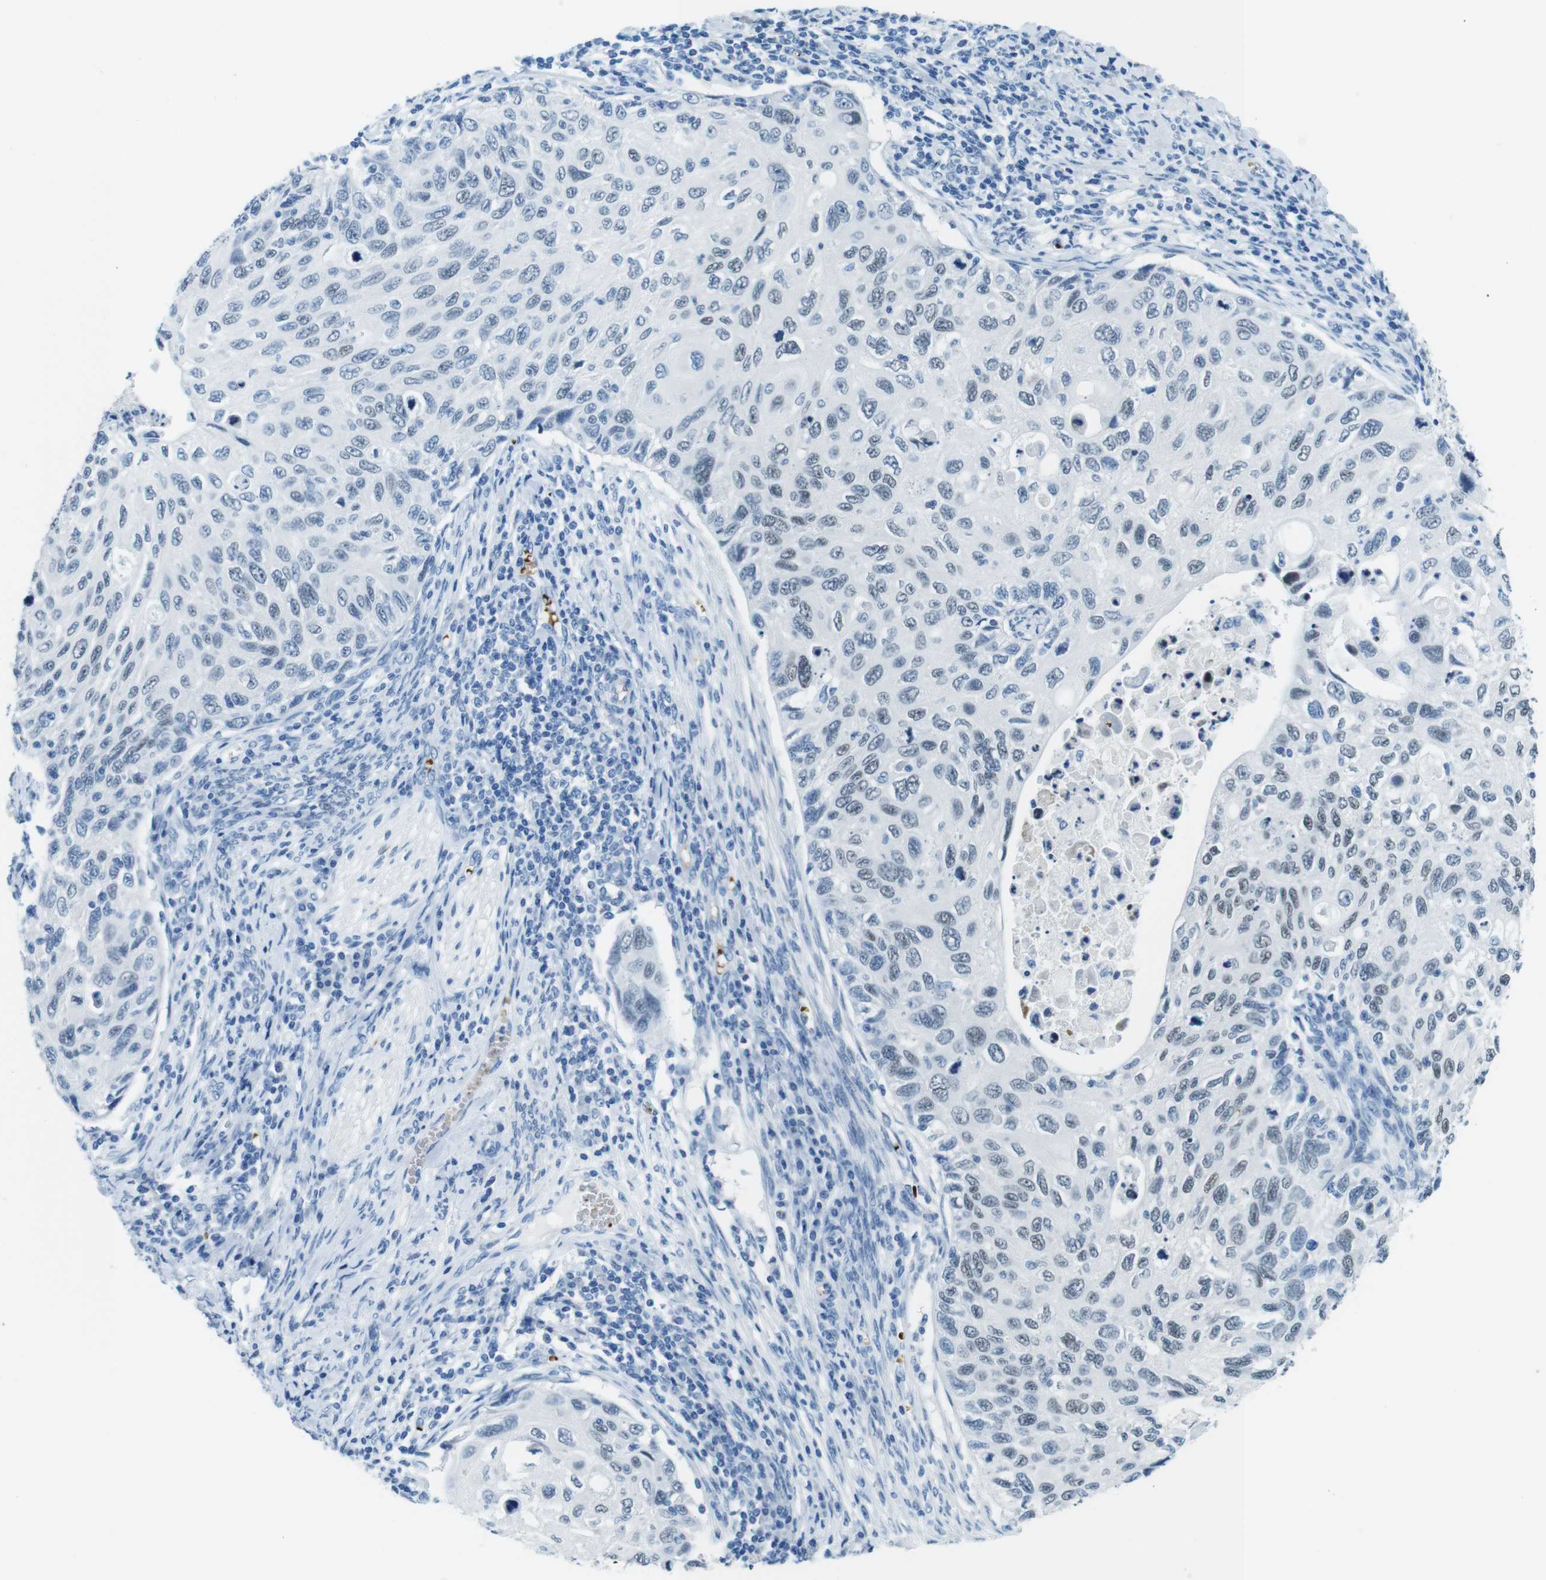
{"staining": {"intensity": "weak", "quantity": "25%-75%", "location": "nuclear"}, "tissue": "cervical cancer", "cell_type": "Tumor cells", "image_type": "cancer", "snomed": [{"axis": "morphology", "description": "Squamous cell carcinoma, NOS"}, {"axis": "topography", "description": "Cervix"}], "caption": "High-power microscopy captured an immunohistochemistry (IHC) micrograph of cervical cancer (squamous cell carcinoma), revealing weak nuclear expression in approximately 25%-75% of tumor cells.", "gene": "TFAP2C", "patient": {"sex": "female", "age": 70}}